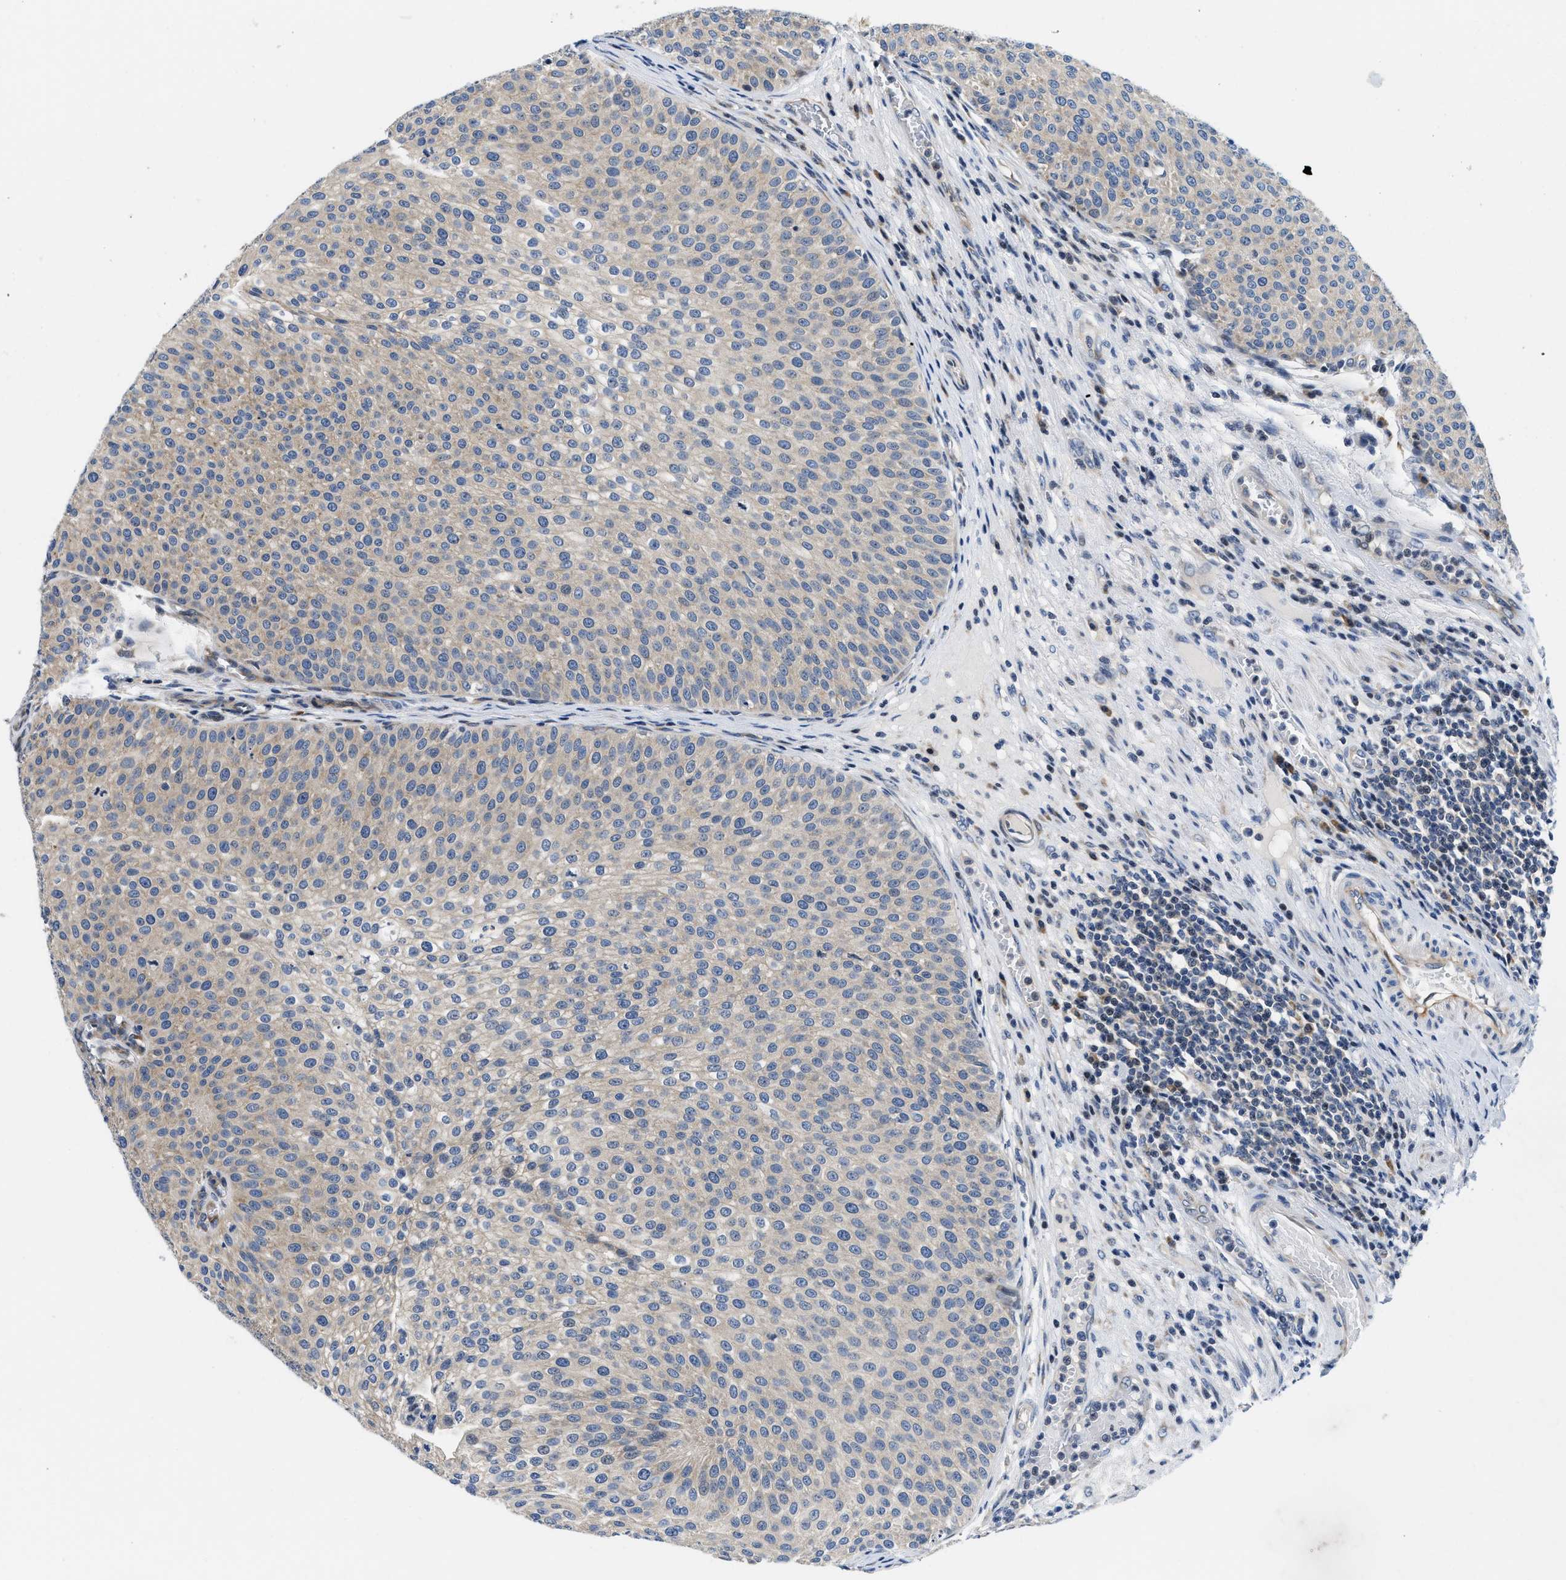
{"staining": {"intensity": "weak", "quantity": "<25%", "location": "cytoplasmic/membranous"}, "tissue": "urothelial cancer", "cell_type": "Tumor cells", "image_type": "cancer", "snomed": [{"axis": "morphology", "description": "Urothelial carcinoma, Low grade"}, {"axis": "topography", "description": "Smooth muscle"}, {"axis": "topography", "description": "Urinary bladder"}], "caption": "Immunohistochemistry (IHC) image of neoplastic tissue: human low-grade urothelial carcinoma stained with DAB (3,3'-diaminobenzidine) displays no significant protein positivity in tumor cells.", "gene": "IKBKE", "patient": {"sex": "male", "age": 60}}